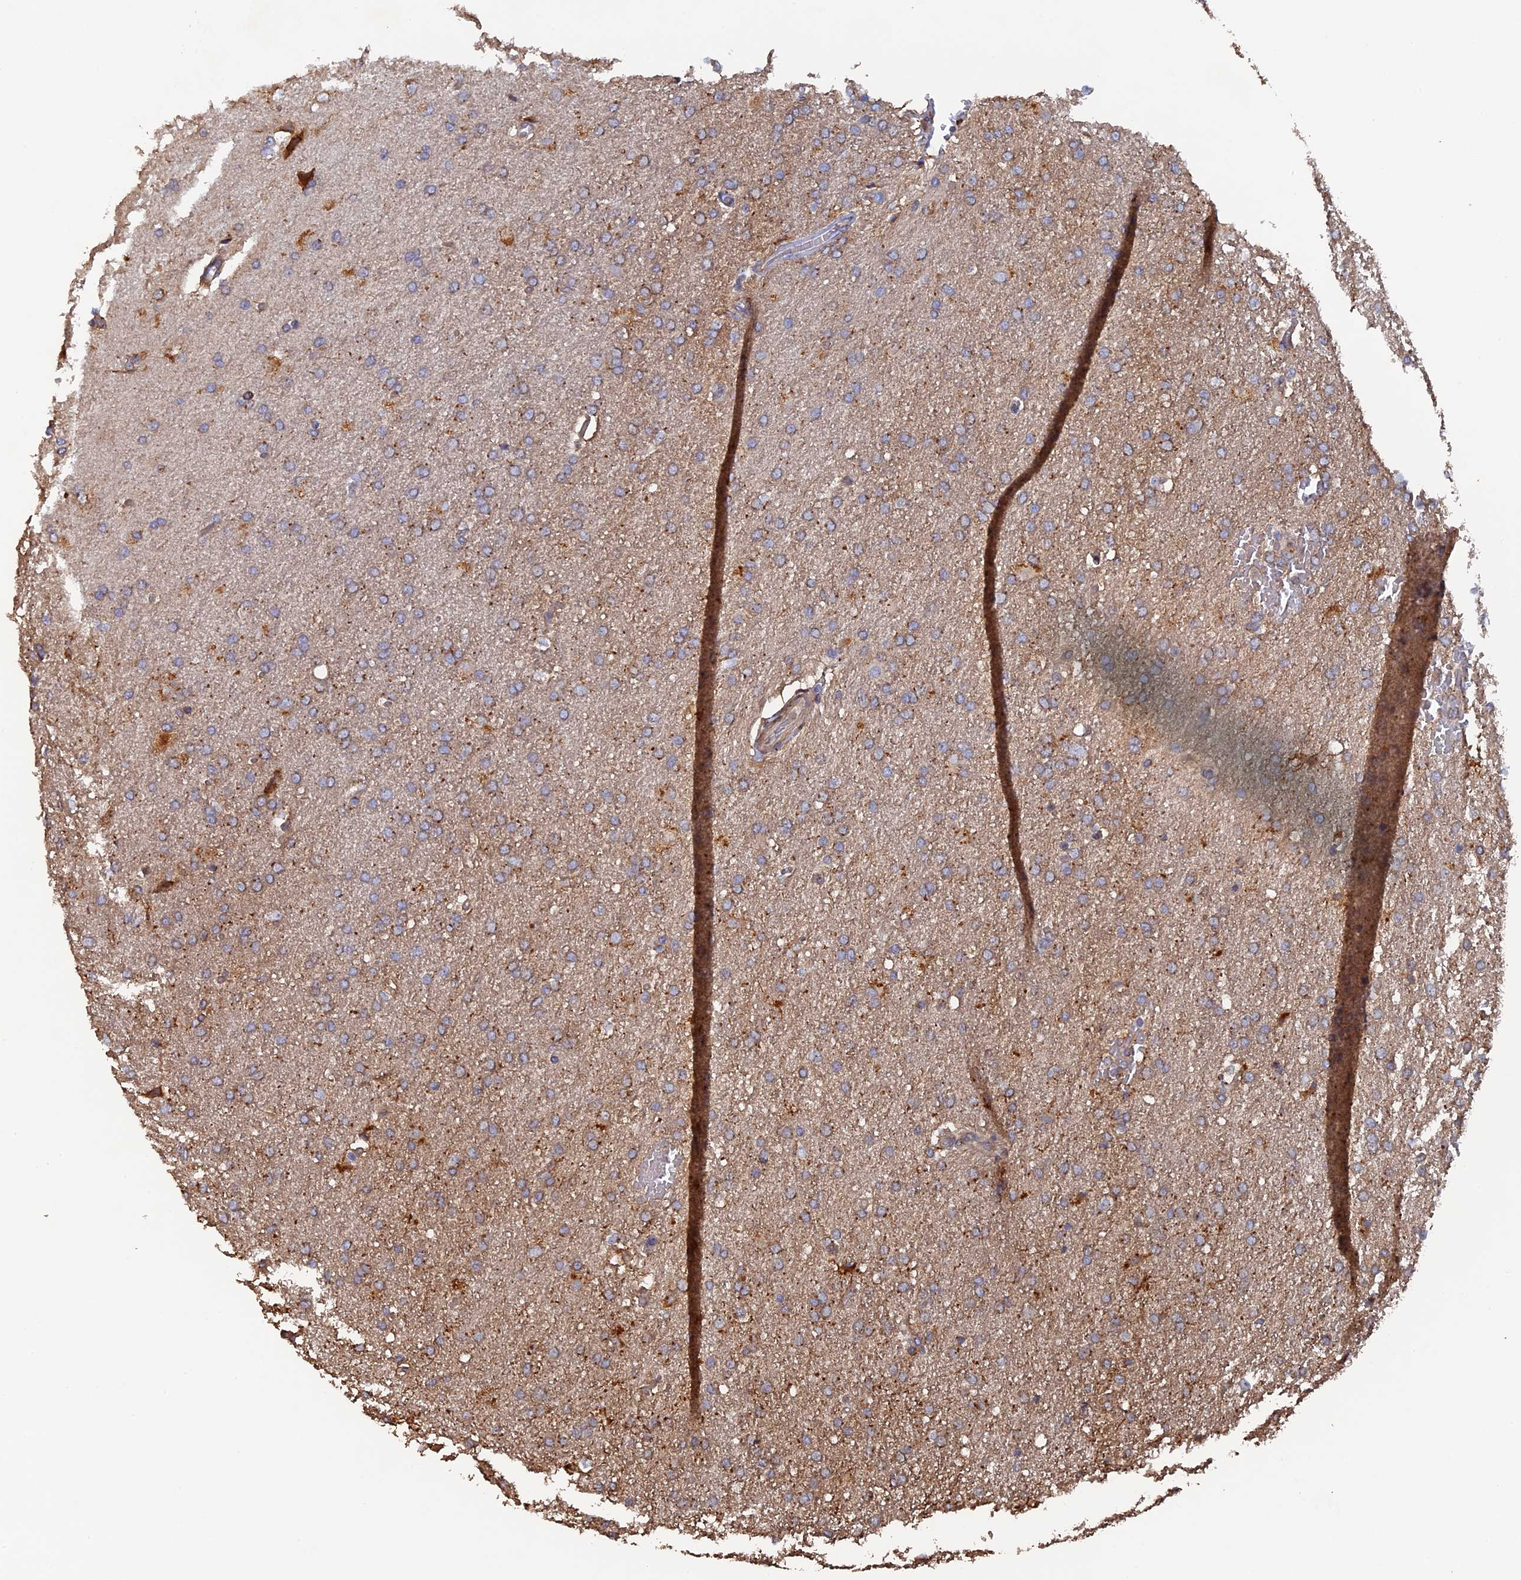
{"staining": {"intensity": "moderate", "quantity": ">75%", "location": "cytoplasmic/membranous"}, "tissue": "glioma", "cell_type": "Tumor cells", "image_type": "cancer", "snomed": [{"axis": "morphology", "description": "Glioma, malignant, High grade"}, {"axis": "topography", "description": "Brain"}], "caption": "Glioma stained with a brown dye exhibits moderate cytoplasmic/membranous positive staining in about >75% of tumor cells.", "gene": "VPS37C", "patient": {"sex": "male", "age": 72}}